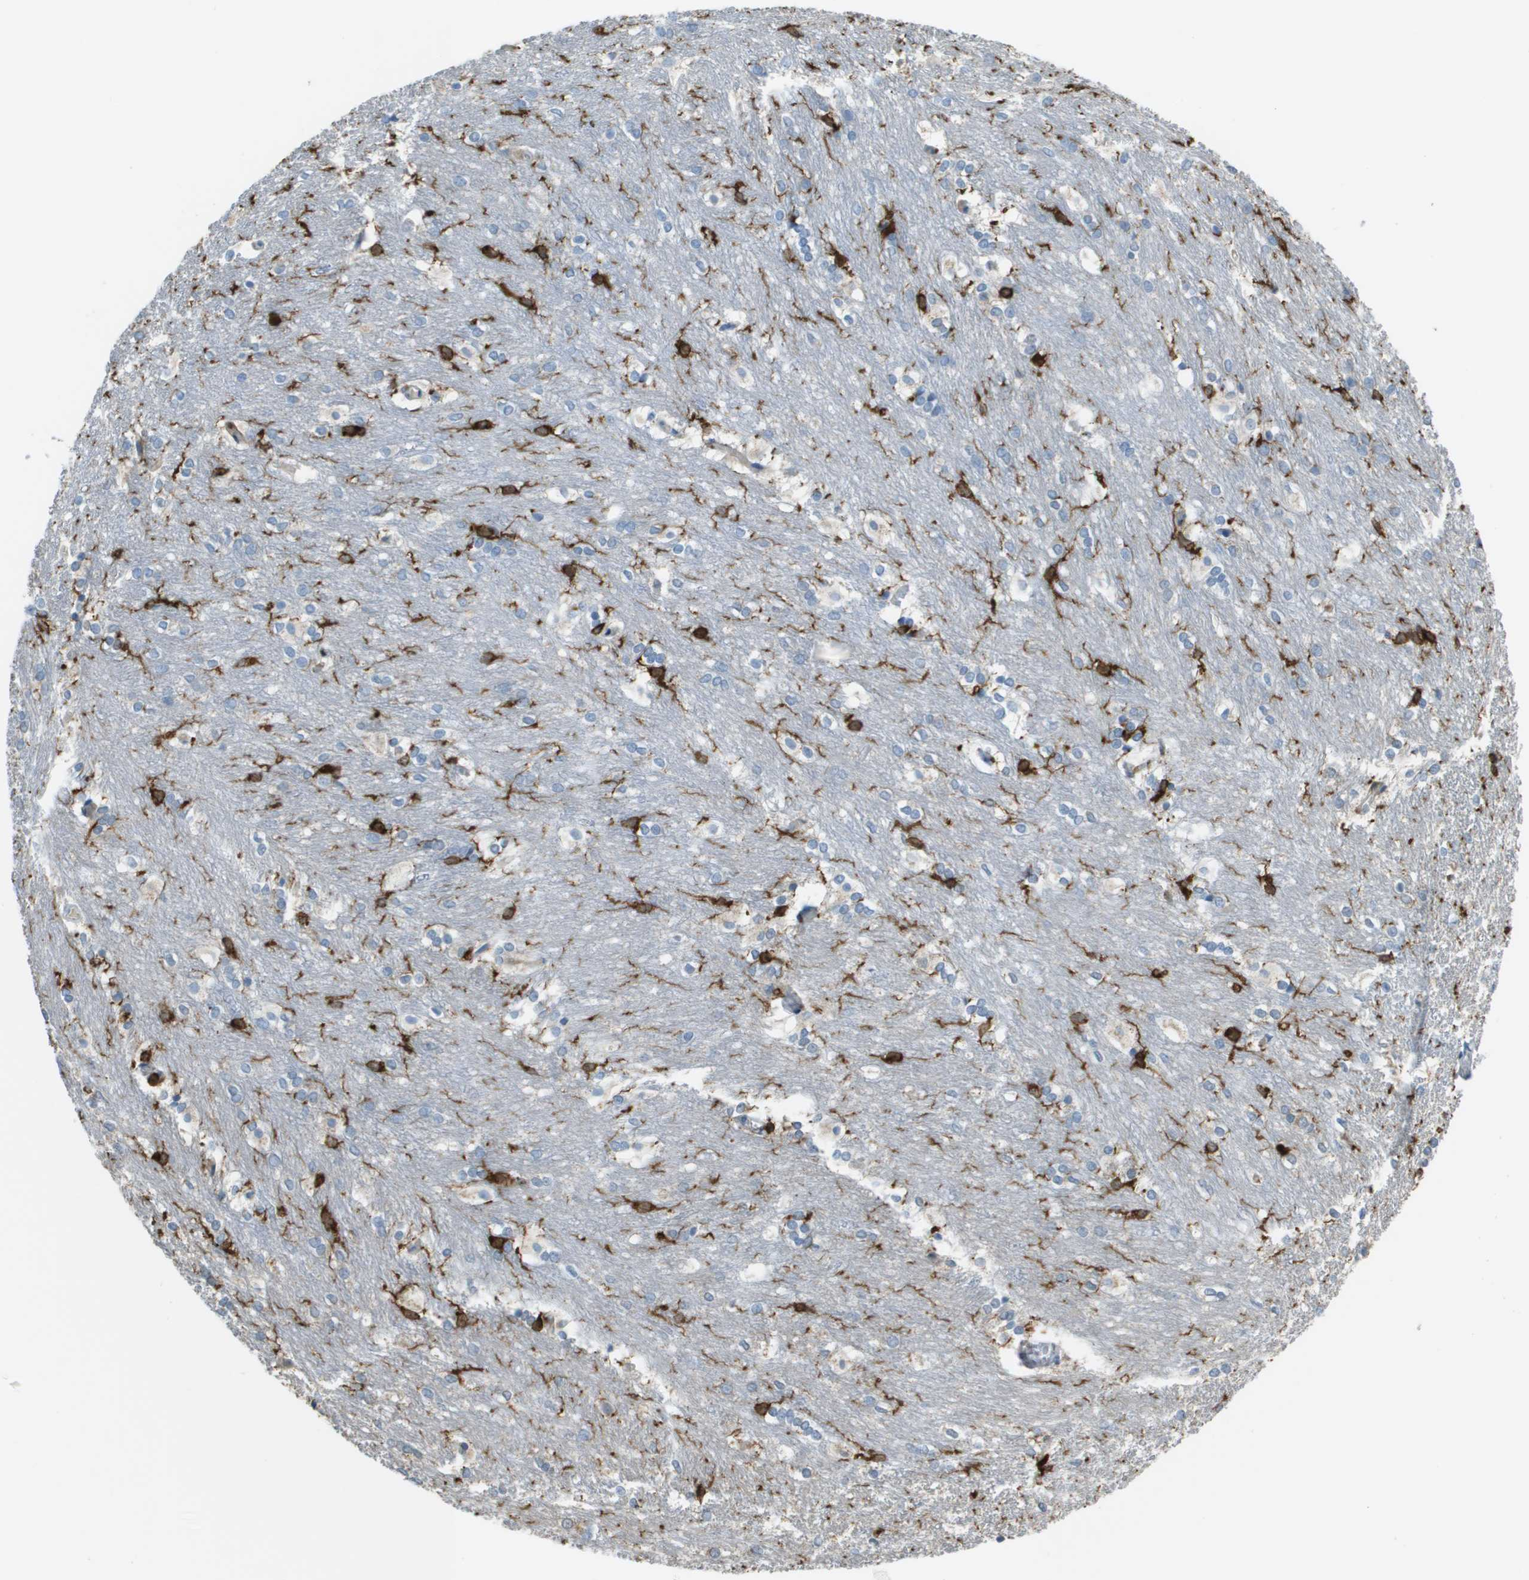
{"staining": {"intensity": "strong", "quantity": "25%-75%", "location": "cytoplasmic/membranous"}, "tissue": "caudate", "cell_type": "Glial cells", "image_type": "normal", "snomed": [{"axis": "morphology", "description": "Normal tissue, NOS"}, {"axis": "topography", "description": "Lateral ventricle wall"}], "caption": "Protein staining of unremarkable caudate demonstrates strong cytoplasmic/membranous staining in about 25%-75% of glial cells.", "gene": "APBB1IP", "patient": {"sex": "female", "age": 19}}